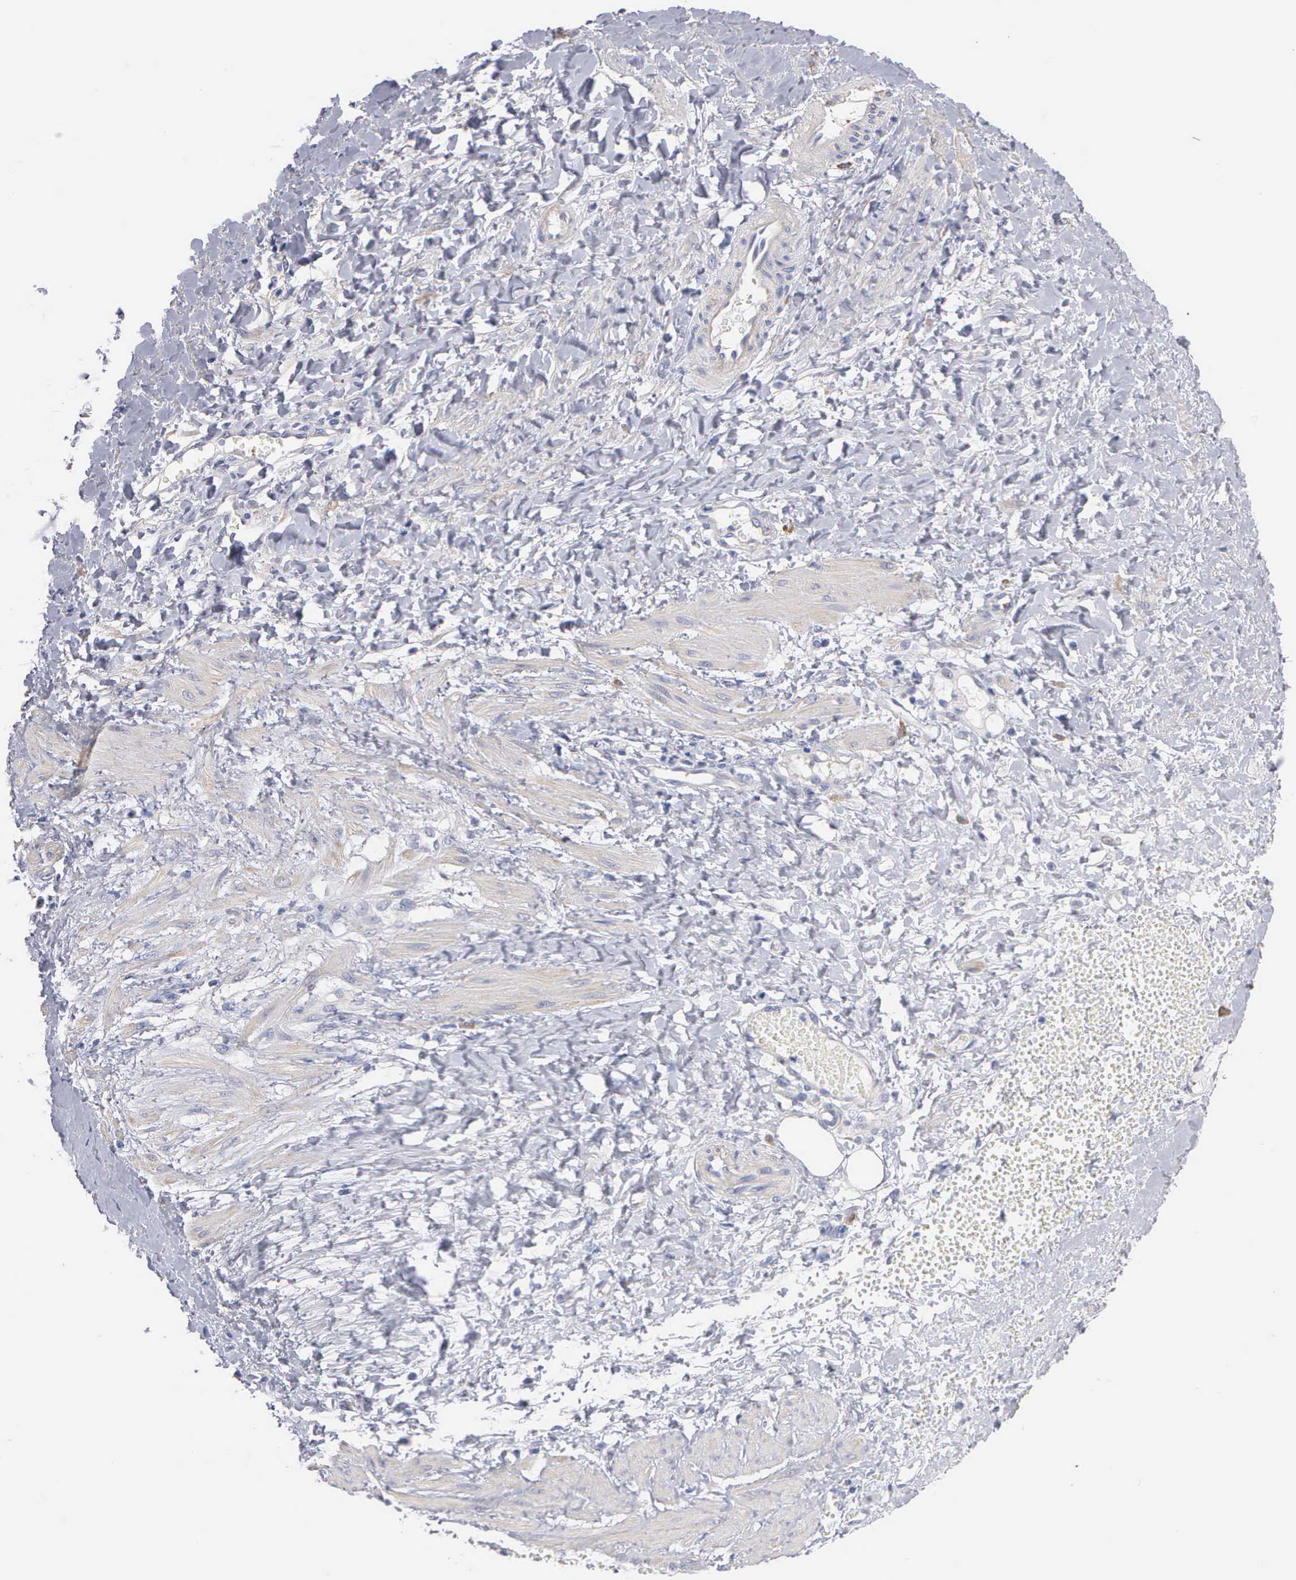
{"staining": {"intensity": "weak", "quantity": "25%-75%", "location": "cytoplasmic/membranous"}, "tissue": "smooth muscle", "cell_type": "Smooth muscle cells", "image_type": "normal", "snomed": [{"axis": "morphology", "description": "Normal tissue, NOS"}, {"axis": "topography", "description": "Uterus"}], "caption": "About 25%-75% of smooth muscle cells in unremarkable smooth muscle display weak cytoplasmic/membranous protein expression as visualized by brown immunohistochemical staining.", "gene": "ELFN2", "patient": {"sex": "female", "age": 56}}